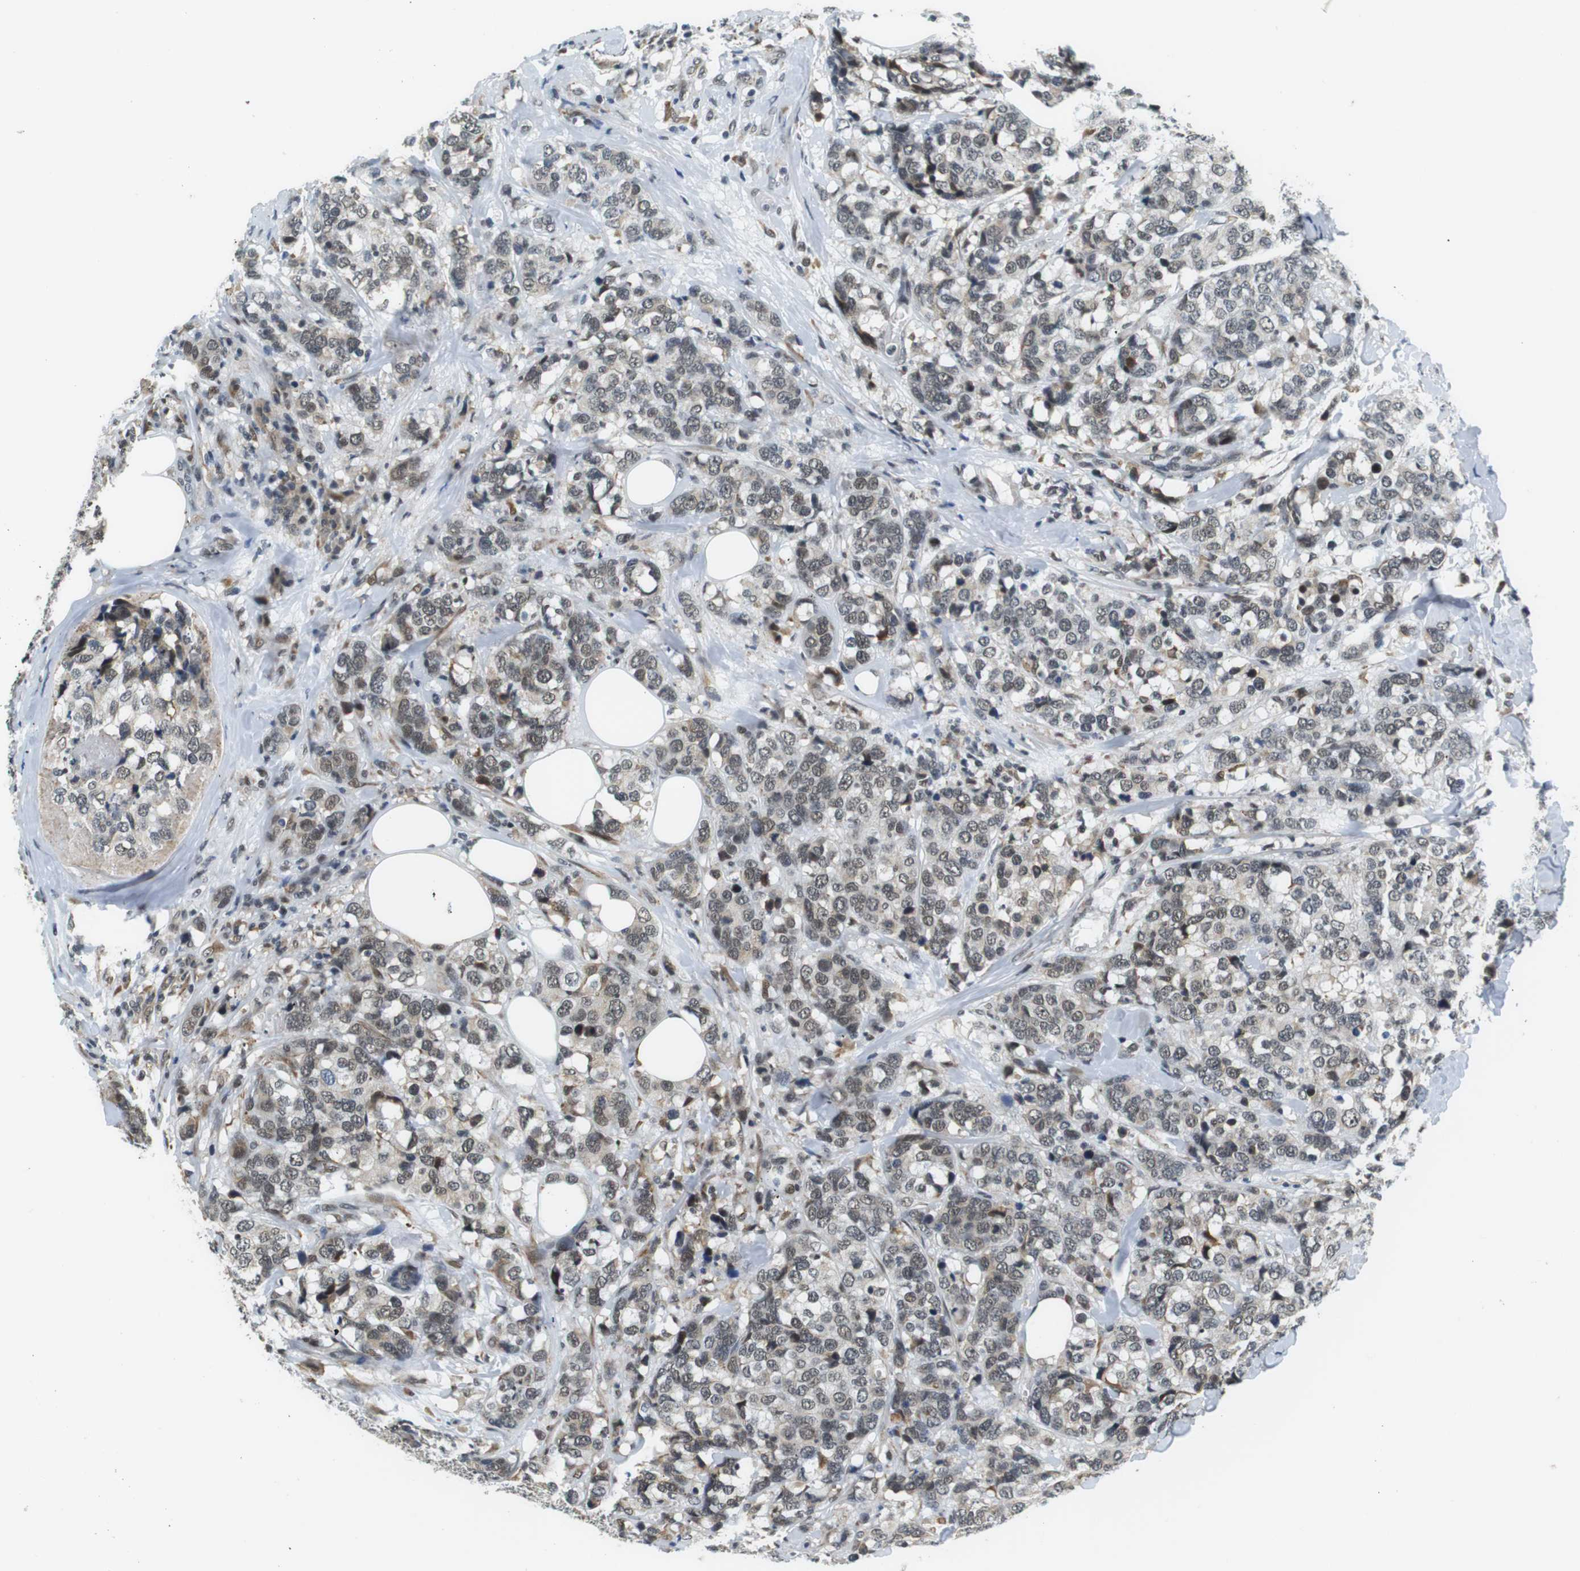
{"staining": {"intensity": "weak", "quantity": ">75%", "location": "nuclear"}, "tissue": "breast cancer", "cell_type": "Tumor cells", "image_type": "cancer", "snomed": [{"axis": "morphology", "description": "Lobular carcinoma"}, {"axis": "topography", "description": "Breast"}], "caption": "The image reveals immunohistochemical staining of breast lobular carcinoma. There is weak nuclear expression is seen in about >75% of tumor cells. Immunohistochemistry stains the protein in brown and the nuclei are stained blue.", "gene": "RNF38", "patient": {"sex": "female", "age": 59}}